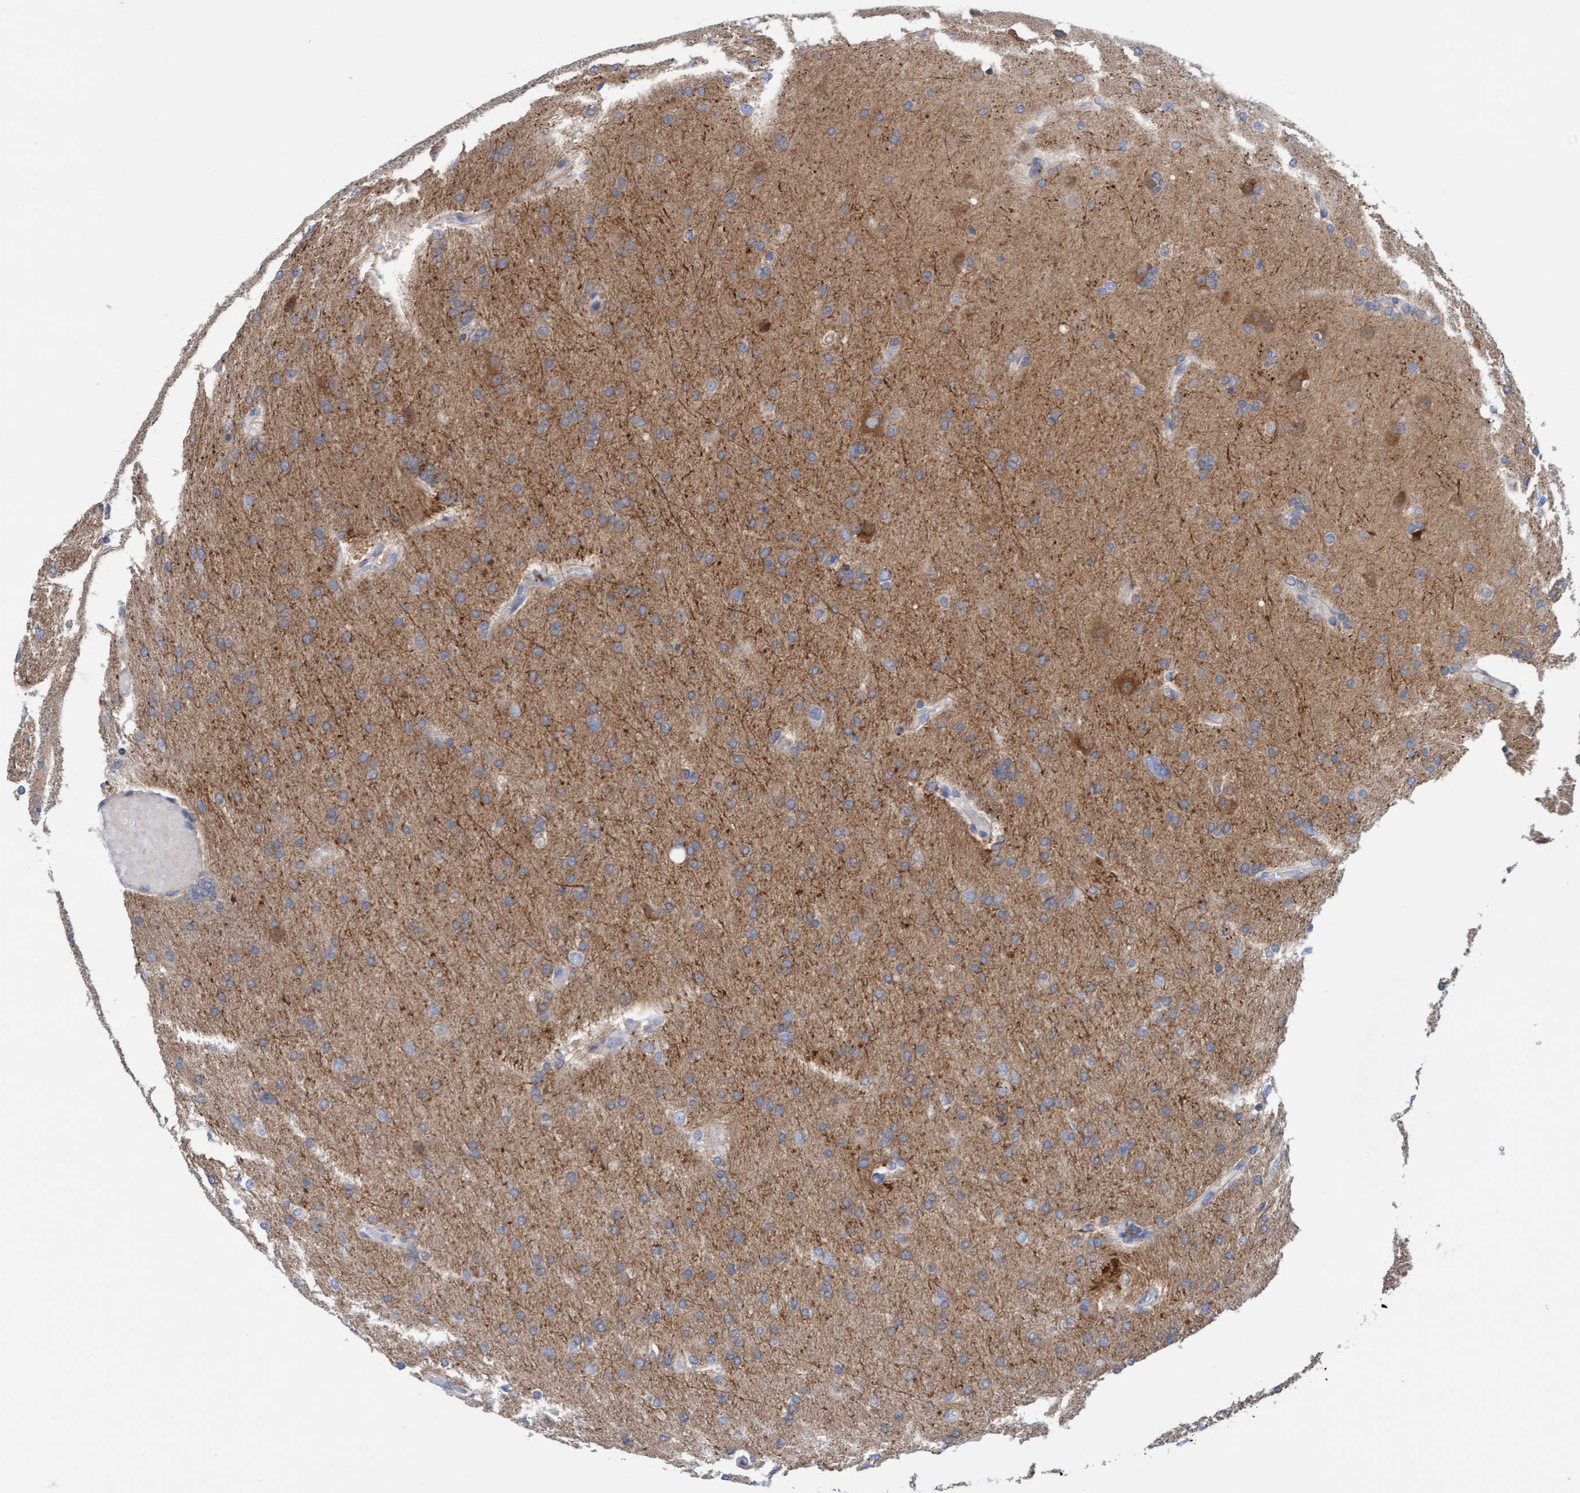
{"staining": {"intensity": "weak", "quantity": "25%-75%", "location": "cytoplasmic/membranous"}, "tissue": "glioma", "cell_type": "Tumor cells", "image_type": "cancer", "snomed": [{"axis": "morphology", "description": "Glioma, malignant, High grade"}, {"axis": "topography", "description": "Cerebral cortex"}], "caption": "Protein staining of malignant high-grade glioma tissue reveals weak cytoplasmic/membranous positivity in approximately 25%-75% of tumor cells.", "gene": "KLHL11", "patient": {"sex": "female", "age": 36}}